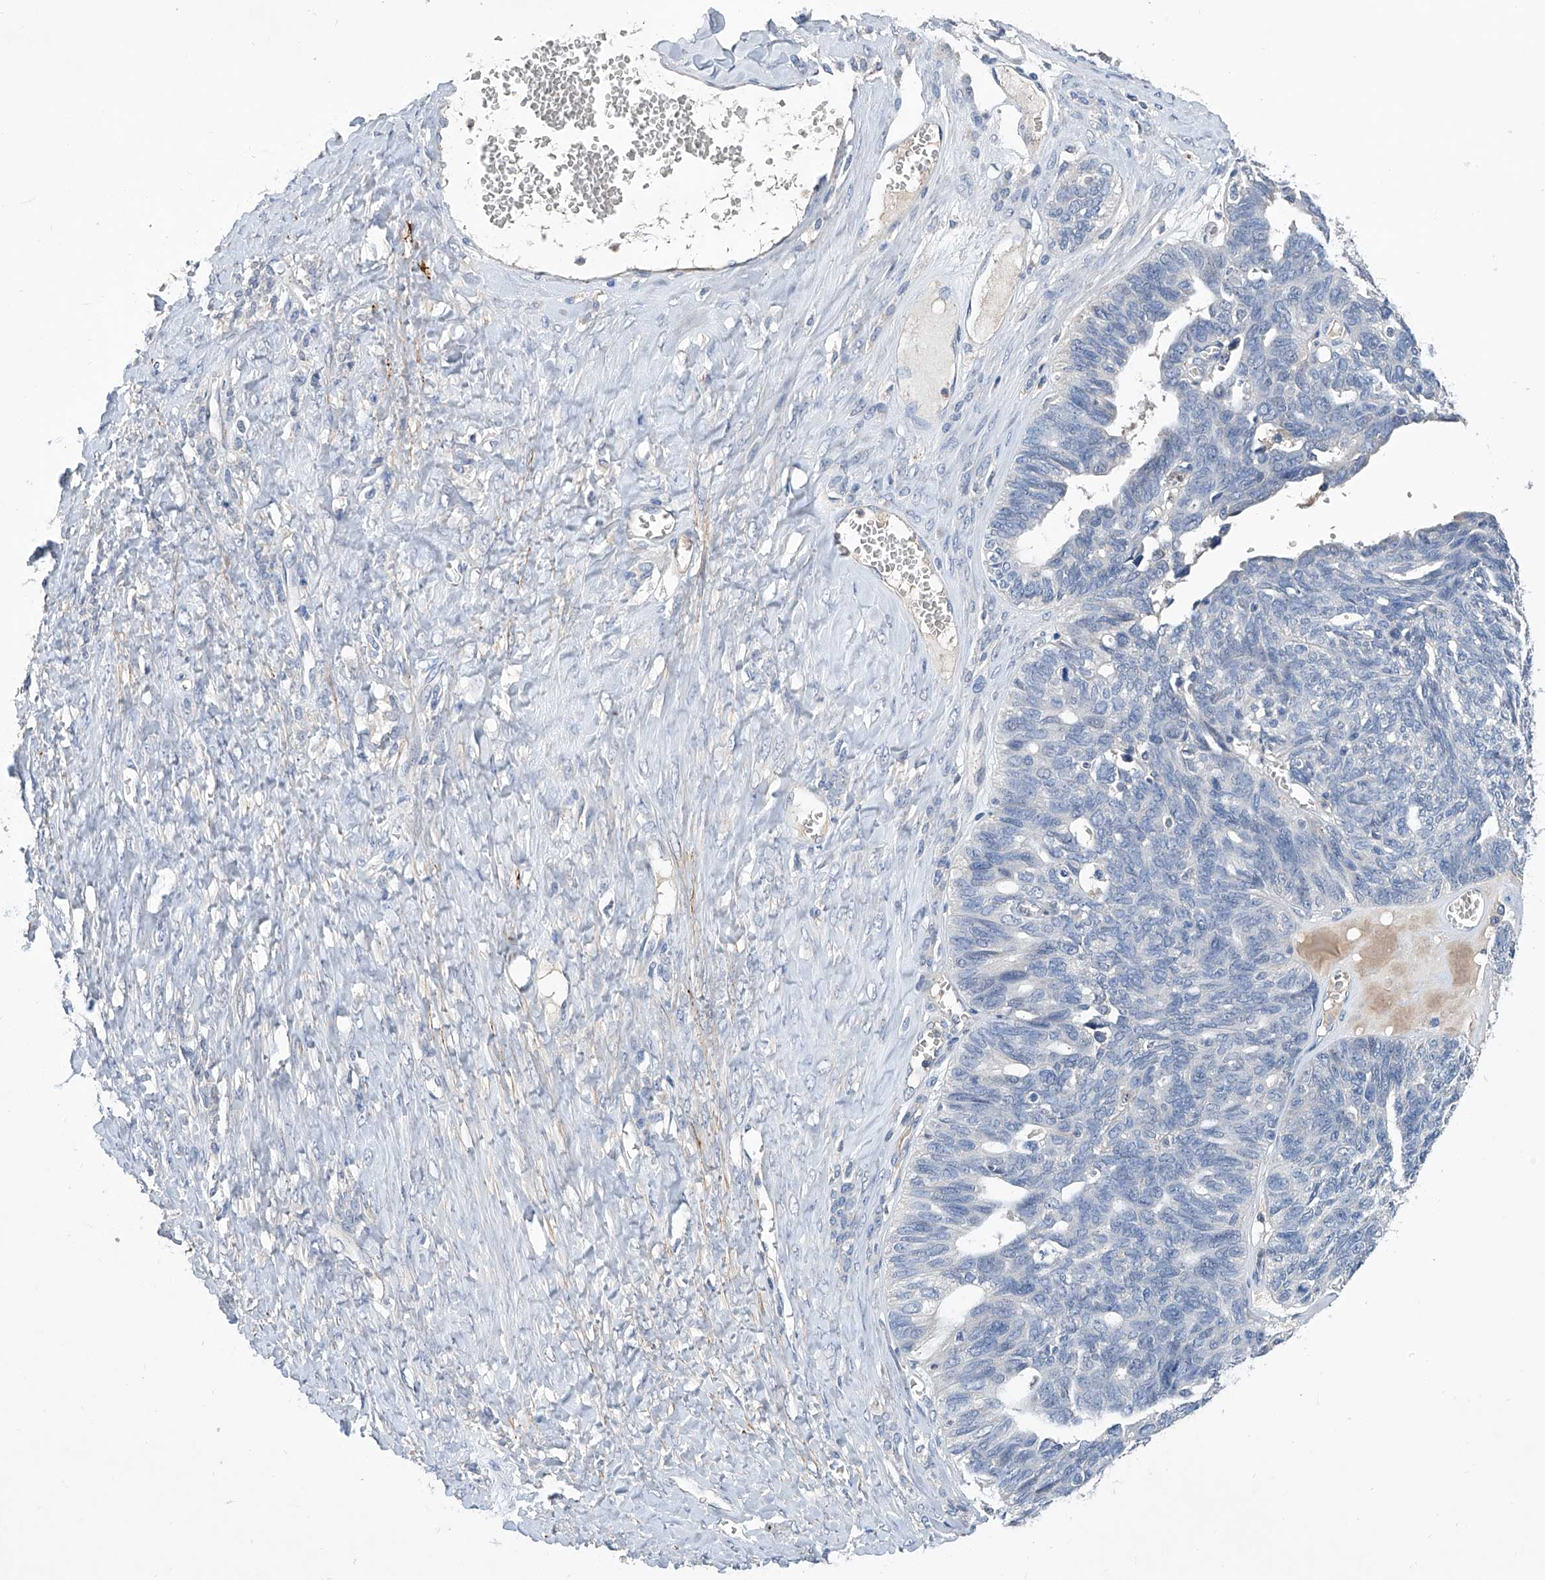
{"staining": {"intensity": "negative", "quantity": "none", "location": "none"}, "tissue": "ovarian cancer", "cell_type": "Tumor cells", "image_type": "cancer", "snomed": [{"axis": "morphology", "description": "Cystadenocarcinoma, serous, NOS"}, {"axis": "topography", "description": "Ovary"}], "caption": "Serous cystadenocarcinoma (ovarian) was stained to show a protein in brown. There is no significant staining in tumor cells.", "gene": "GPT", "patient": {"sex": "female", "age": 79}}